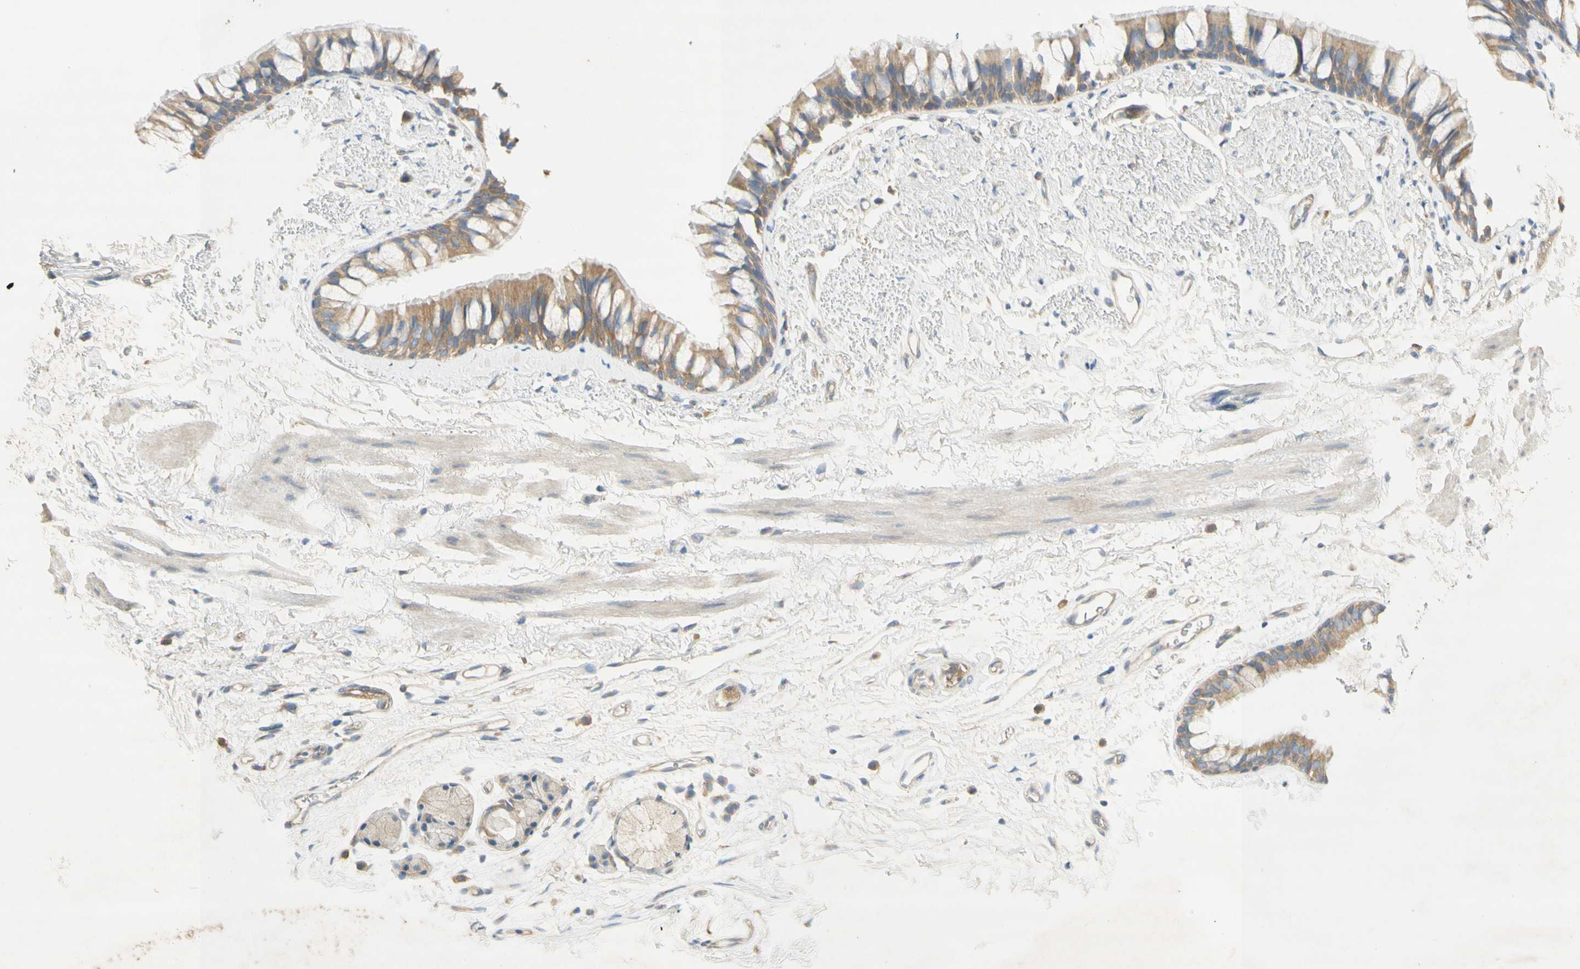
{"staining": {"intensity": "weak", "quantity": ">75%", "location": "cytoplasmic/membranous"}, "tissue": "soft tissue", "cell_type": "Fibroblasts", "image_type": "normal", "snomed": [{"axis": "morphology", "description": "Normal tissue, NOS"}, {"axis": "topography", "description": "Bronchus"}], "caption": "Protein expression analysis of unremarkable soft tissue demonstrates weak cytoplasmic/membranous positivity in about >75% of fibroblasts. (brown staining indicates protein expression, while blue staining denotes nuclei).", "gene": "DYNC1H1", "patient": {"sex": "female", "age": 73}}